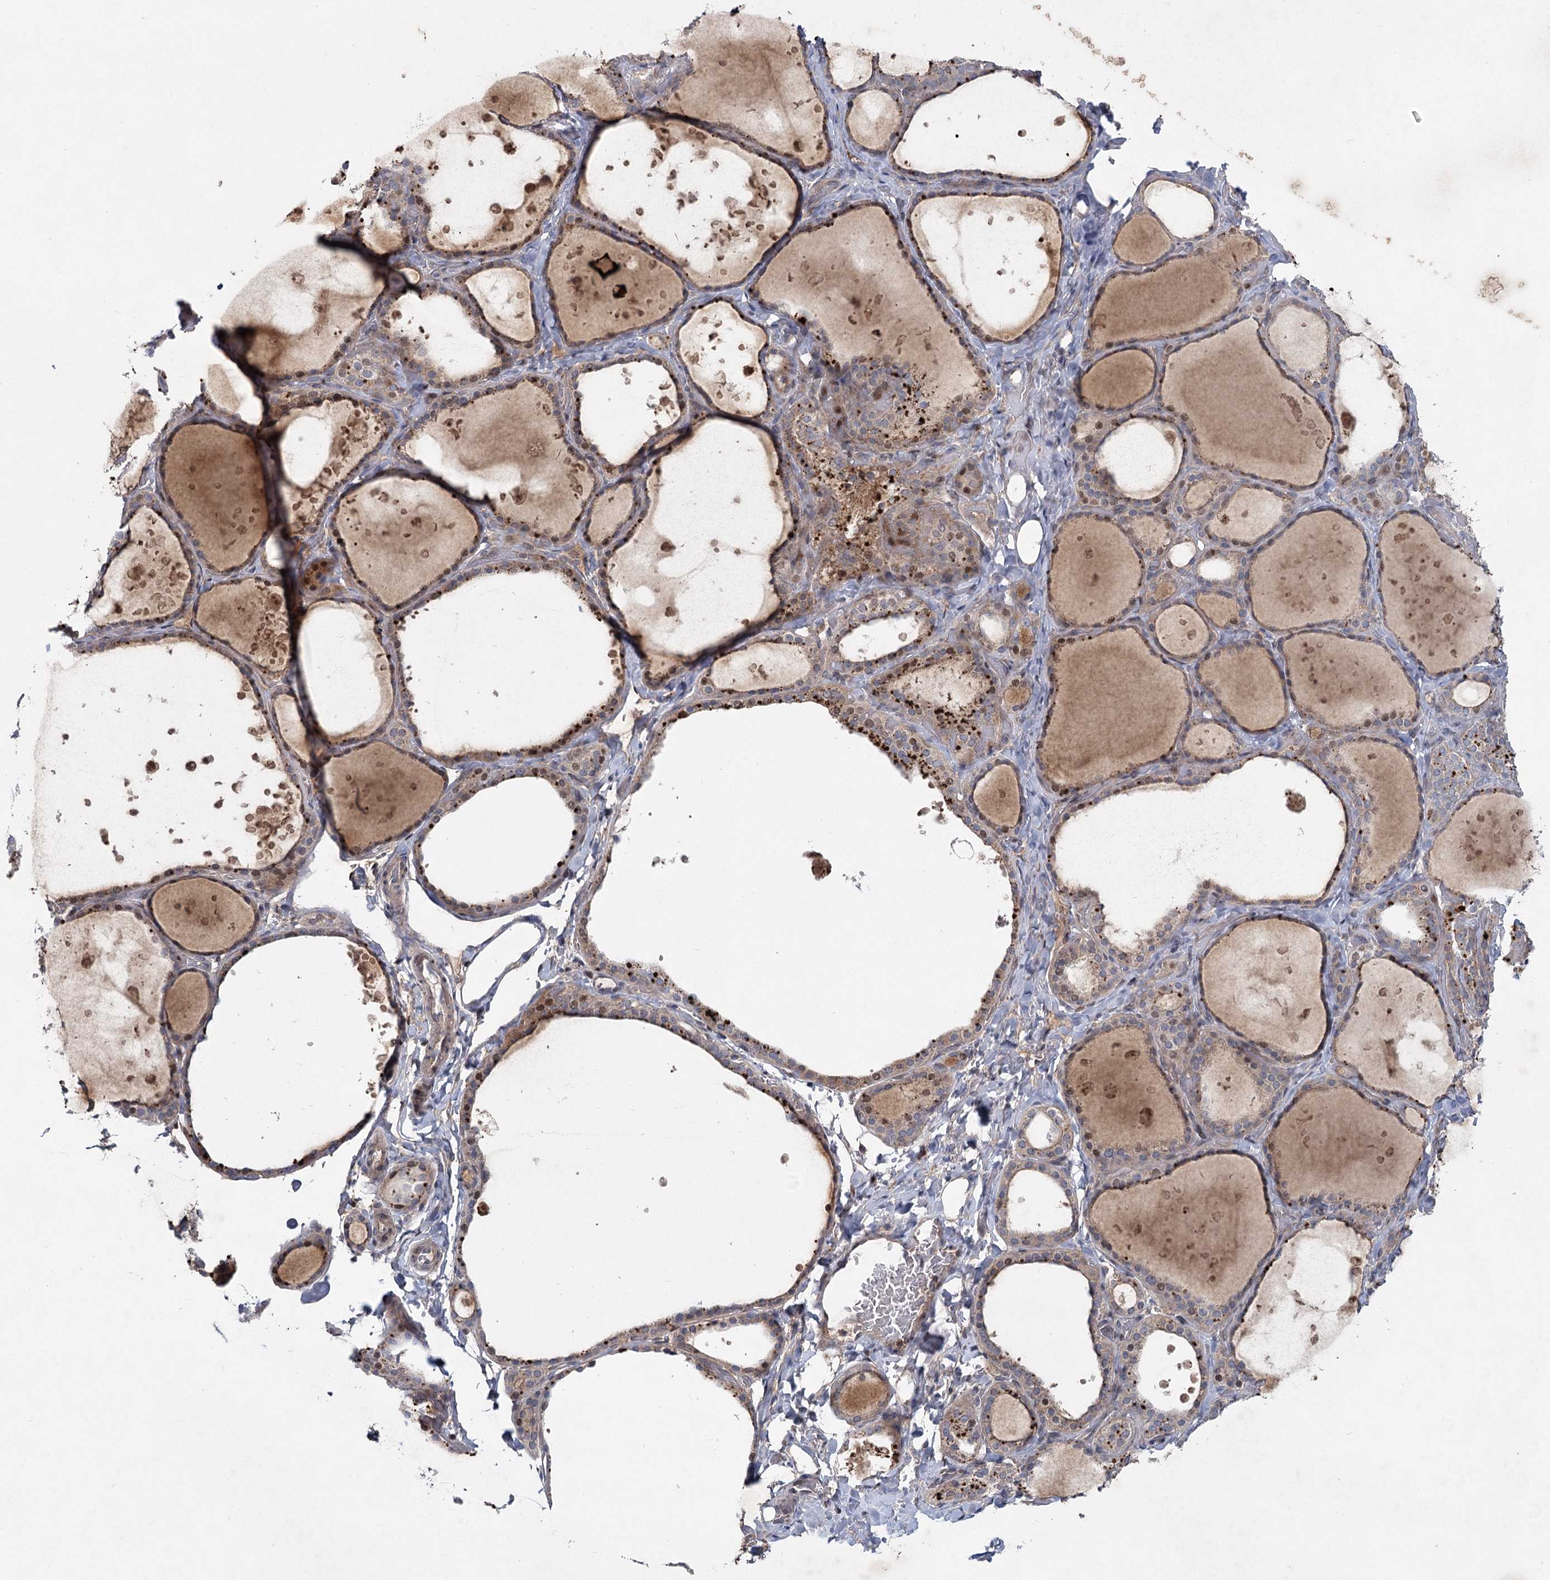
{"staining": {"intensity": "moderate", "quantity": "25%-75%", "location": "cytoplasmic/membranous"}, "tissue": "thyroid gland", "cell_type": "Glandular cells", "image_type": "normal", "snomed": [{"axis": "morphology", "description": "Normal tissue, NOS"}, {"axis": "topography", "description": "Thyroid gland"}], "caption": "Immunohistochemical staining of benign thyroid gland reveals moderate cytoplasmic/membranous protein staining in about 25%-75% of glandular cells. Nuclei are stained in blue.", "gene": "MAP3K13", "patient": {"sex": "female", "age": 44}}